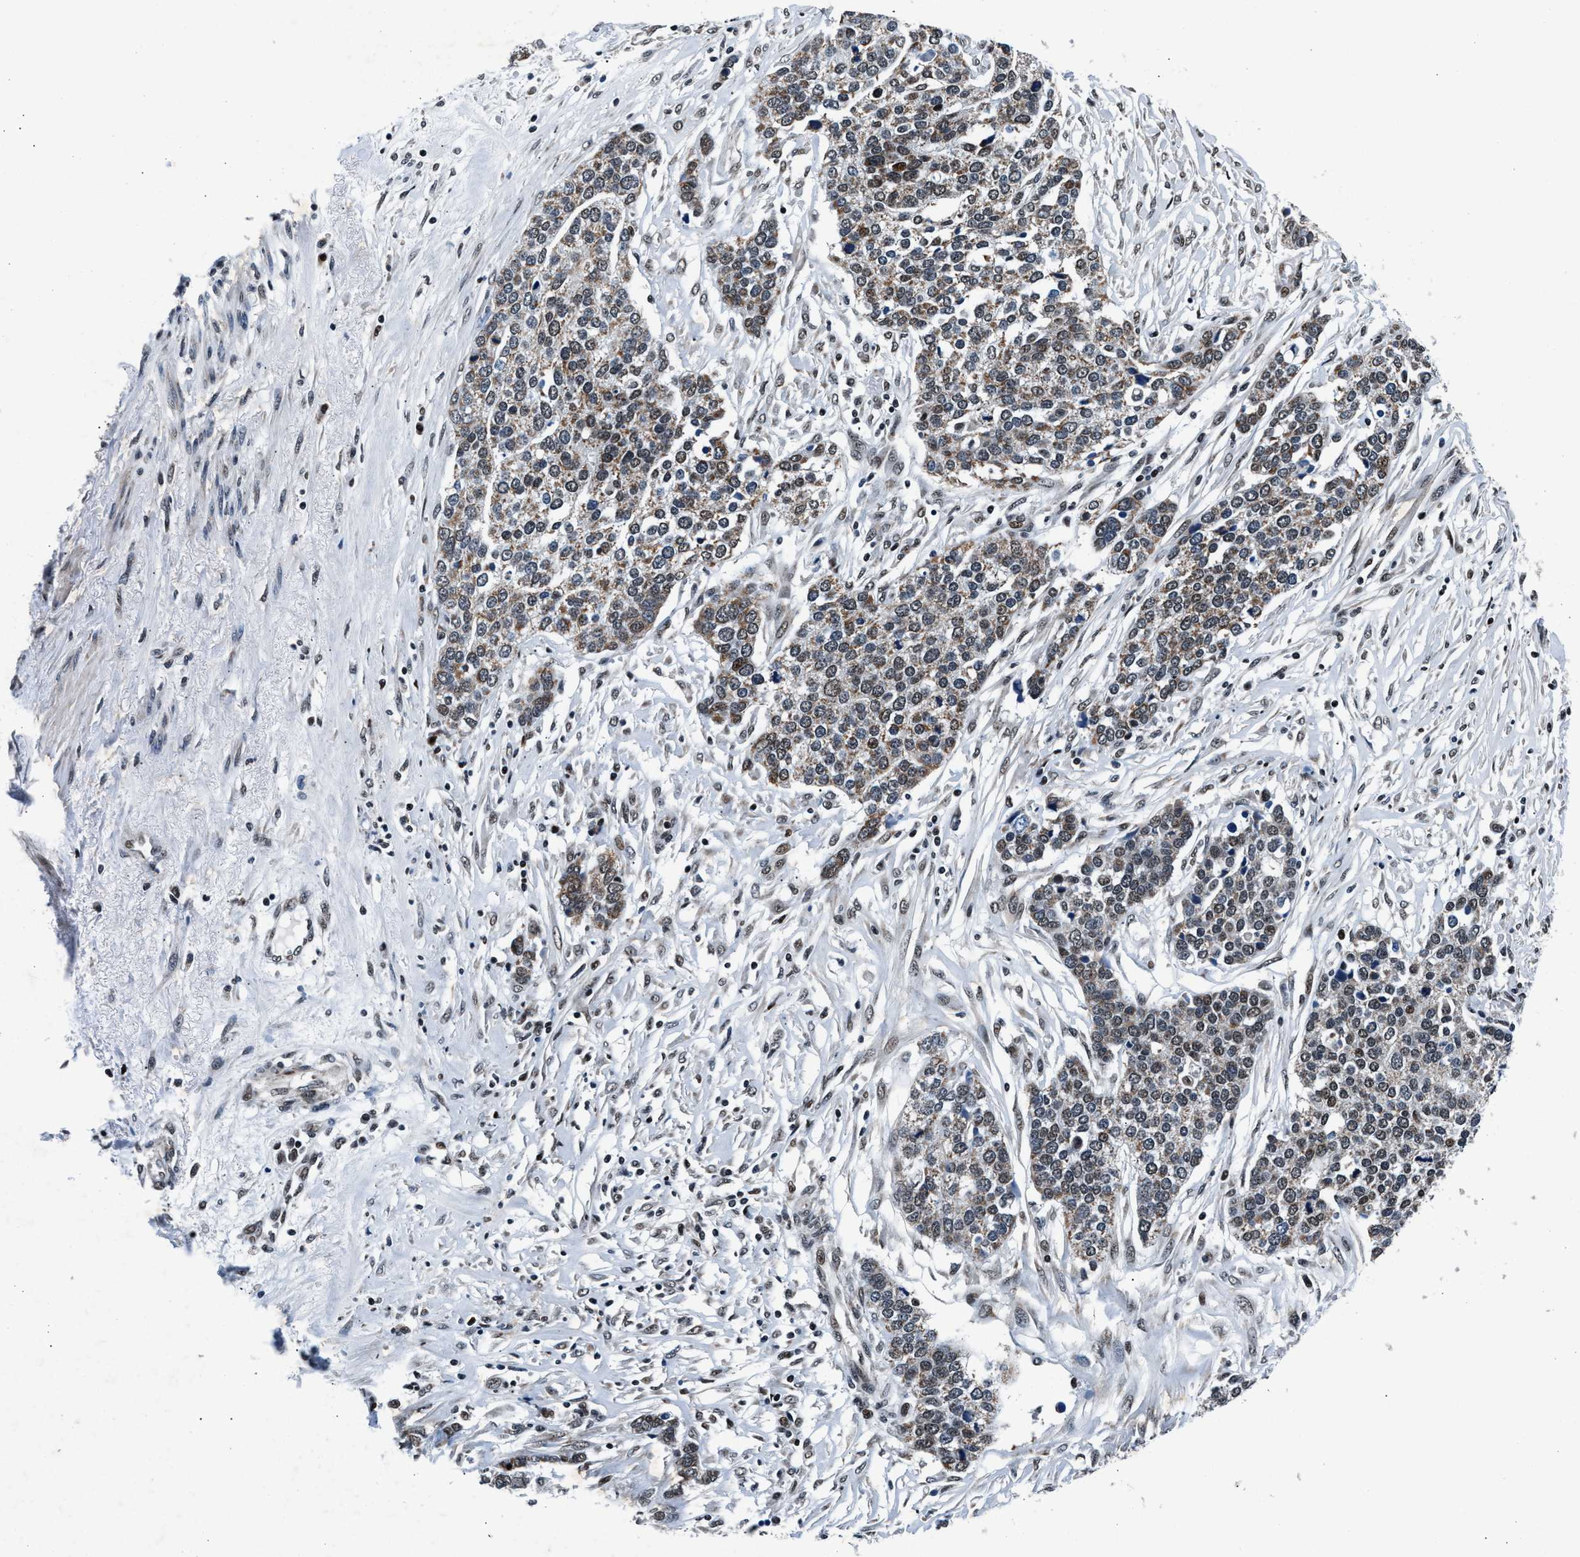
{"staining": {"intensity": "moderate", "quantity": "25%-75%", "location": "nuclear"}, "tissue": "ovarian cancer", "cell_type": "Tumor cells", "image_type": "cancer", "snomed": [{"axis": "morphology", "description": "Cystadenocarcinoma, serous, NOS"}, {"axis": "topography", "description": "Ovary"}], "caption": "Serous cystadenocarcinoma (ovarian) was stained to show a protein in brown. There is medium levels of moderate nuclear staining in approximately 25%-75% of tumor cells.", "gene": "PRRC2B", "patient": {"sex": "female", "age": 44}}